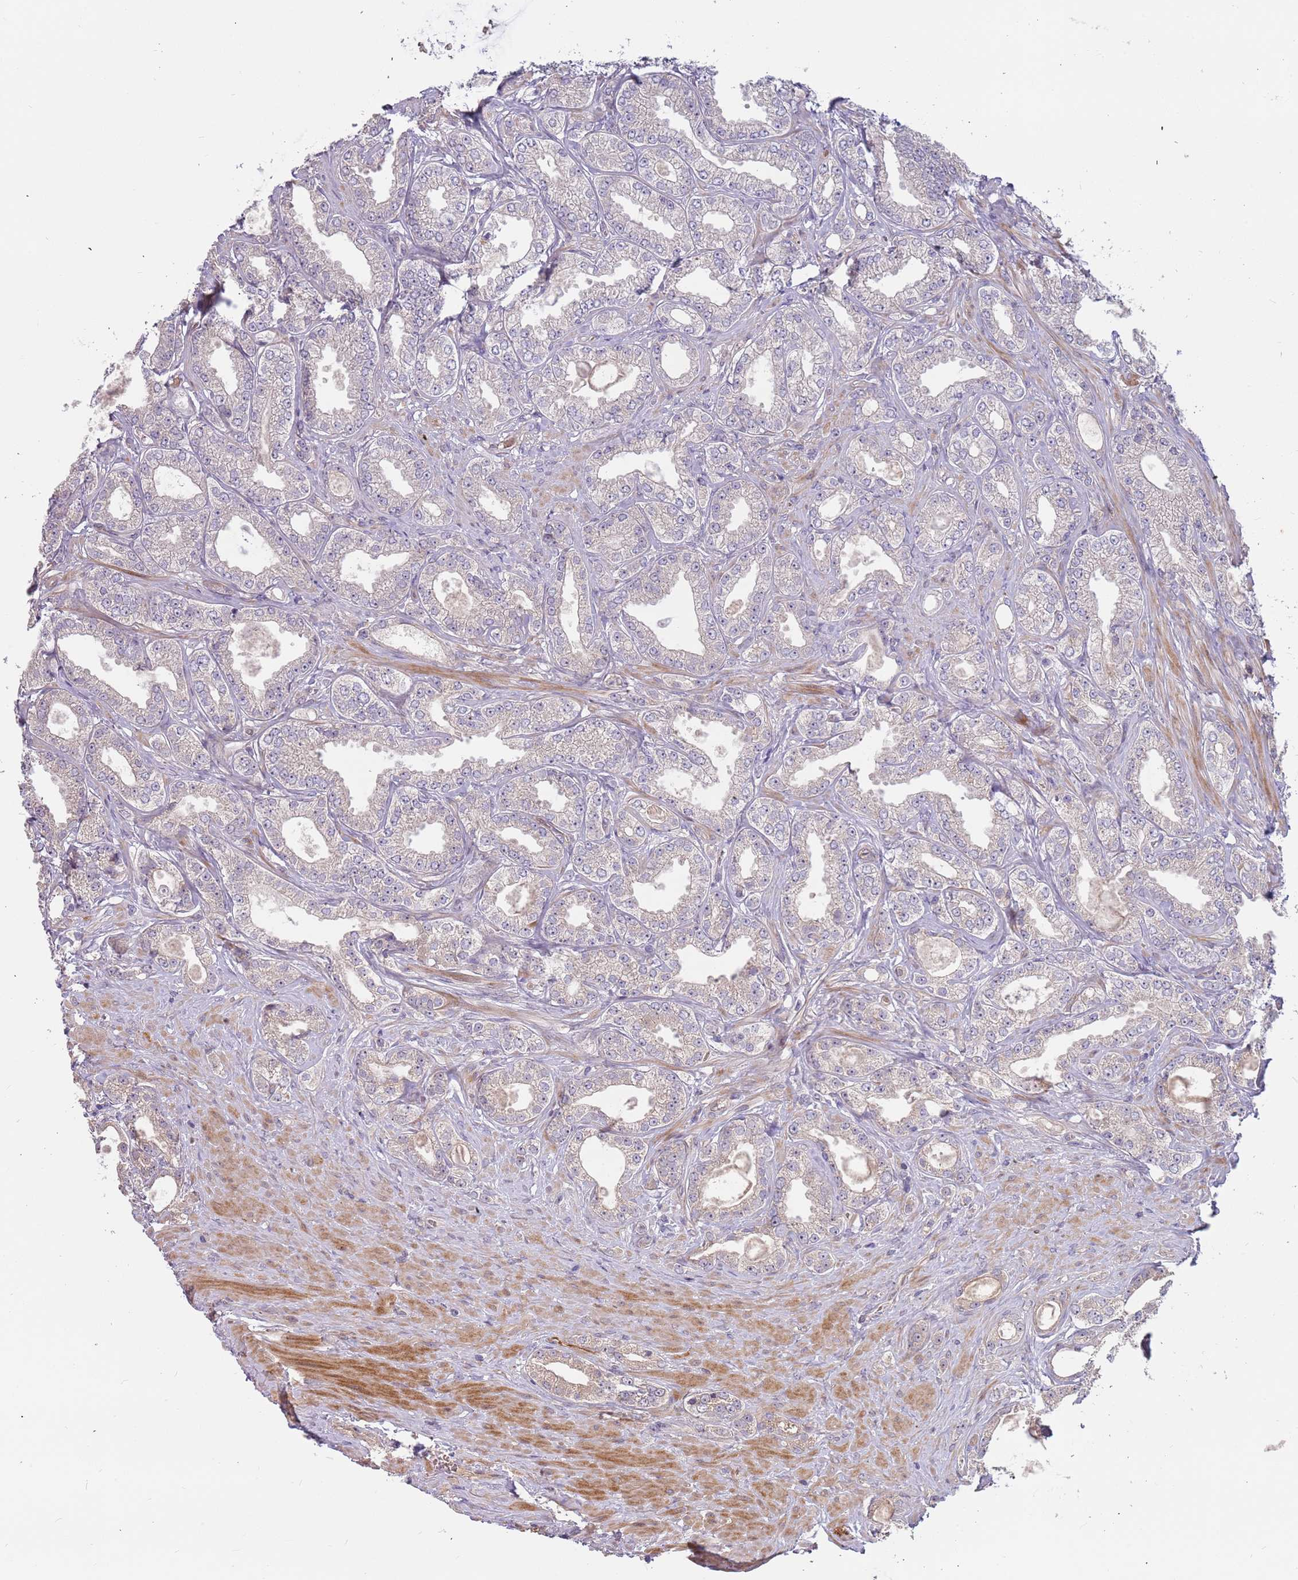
{"staining": {"intensity": "negative", "quantity": "none", "location": "none"}, "tissue": "prostate cancer", "cell_type": "Tumor cells", "image_type": "cancer", "snomed": [{"axis": "morphology", "description": "Adenocarcinoma, Low grade"}, {"axis": "topography", "description": "Prostate"}], "caption": "High power microscopy histopathology image of an immunohistochemistry (IHC) micrograph of adenocarcinoma (low-grade) (prostate), revealing no significant expression in tumor cells. (Brightfield microscopy of DAB immunohistochemistry at high magnification).", "gene": "TRAPPC6B", "patient": {"sex": "male", "age": 63}}